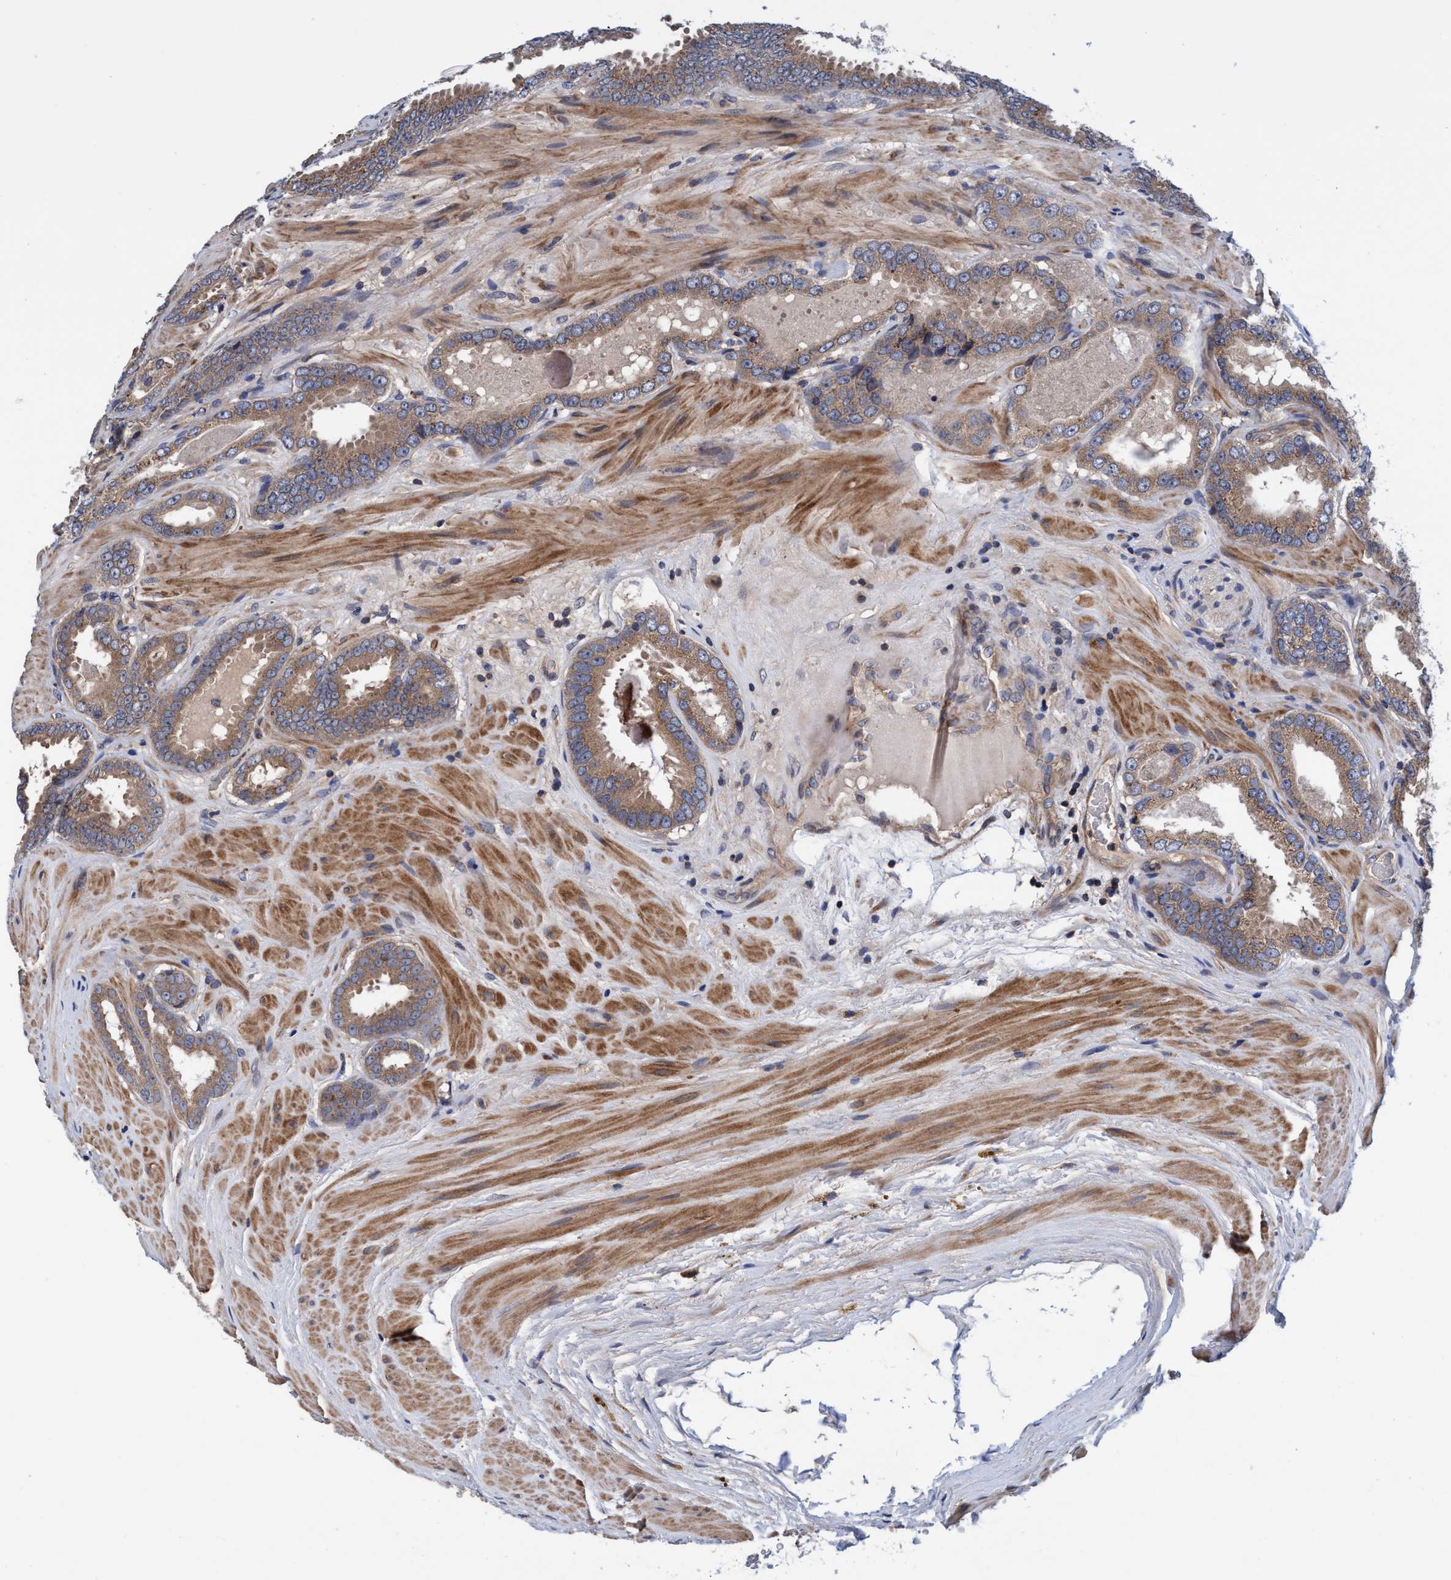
{"staining": {"intensity": "moderate", "quantity": ">75%", "location": "cytoplasmic/membranous"}, "tissue": "prostate cancer", "cell_type": "Tumor cells", "image_type": "cancer", "snomed": [{"axis": "morphology", "description": "Adenocarcinoma, Low grade"}, {"axis": "topography", "description": "Prostate"}], "caption": "Protein analysis of prostate cancer (adenocarcinoma (low-grade)) tissue demonstrates moderate cytoplasmic/membranous expression in about >75% of tumor cells.", "gene": "CALCOCO2", "patient": {"sex": "male", "age": 51}}